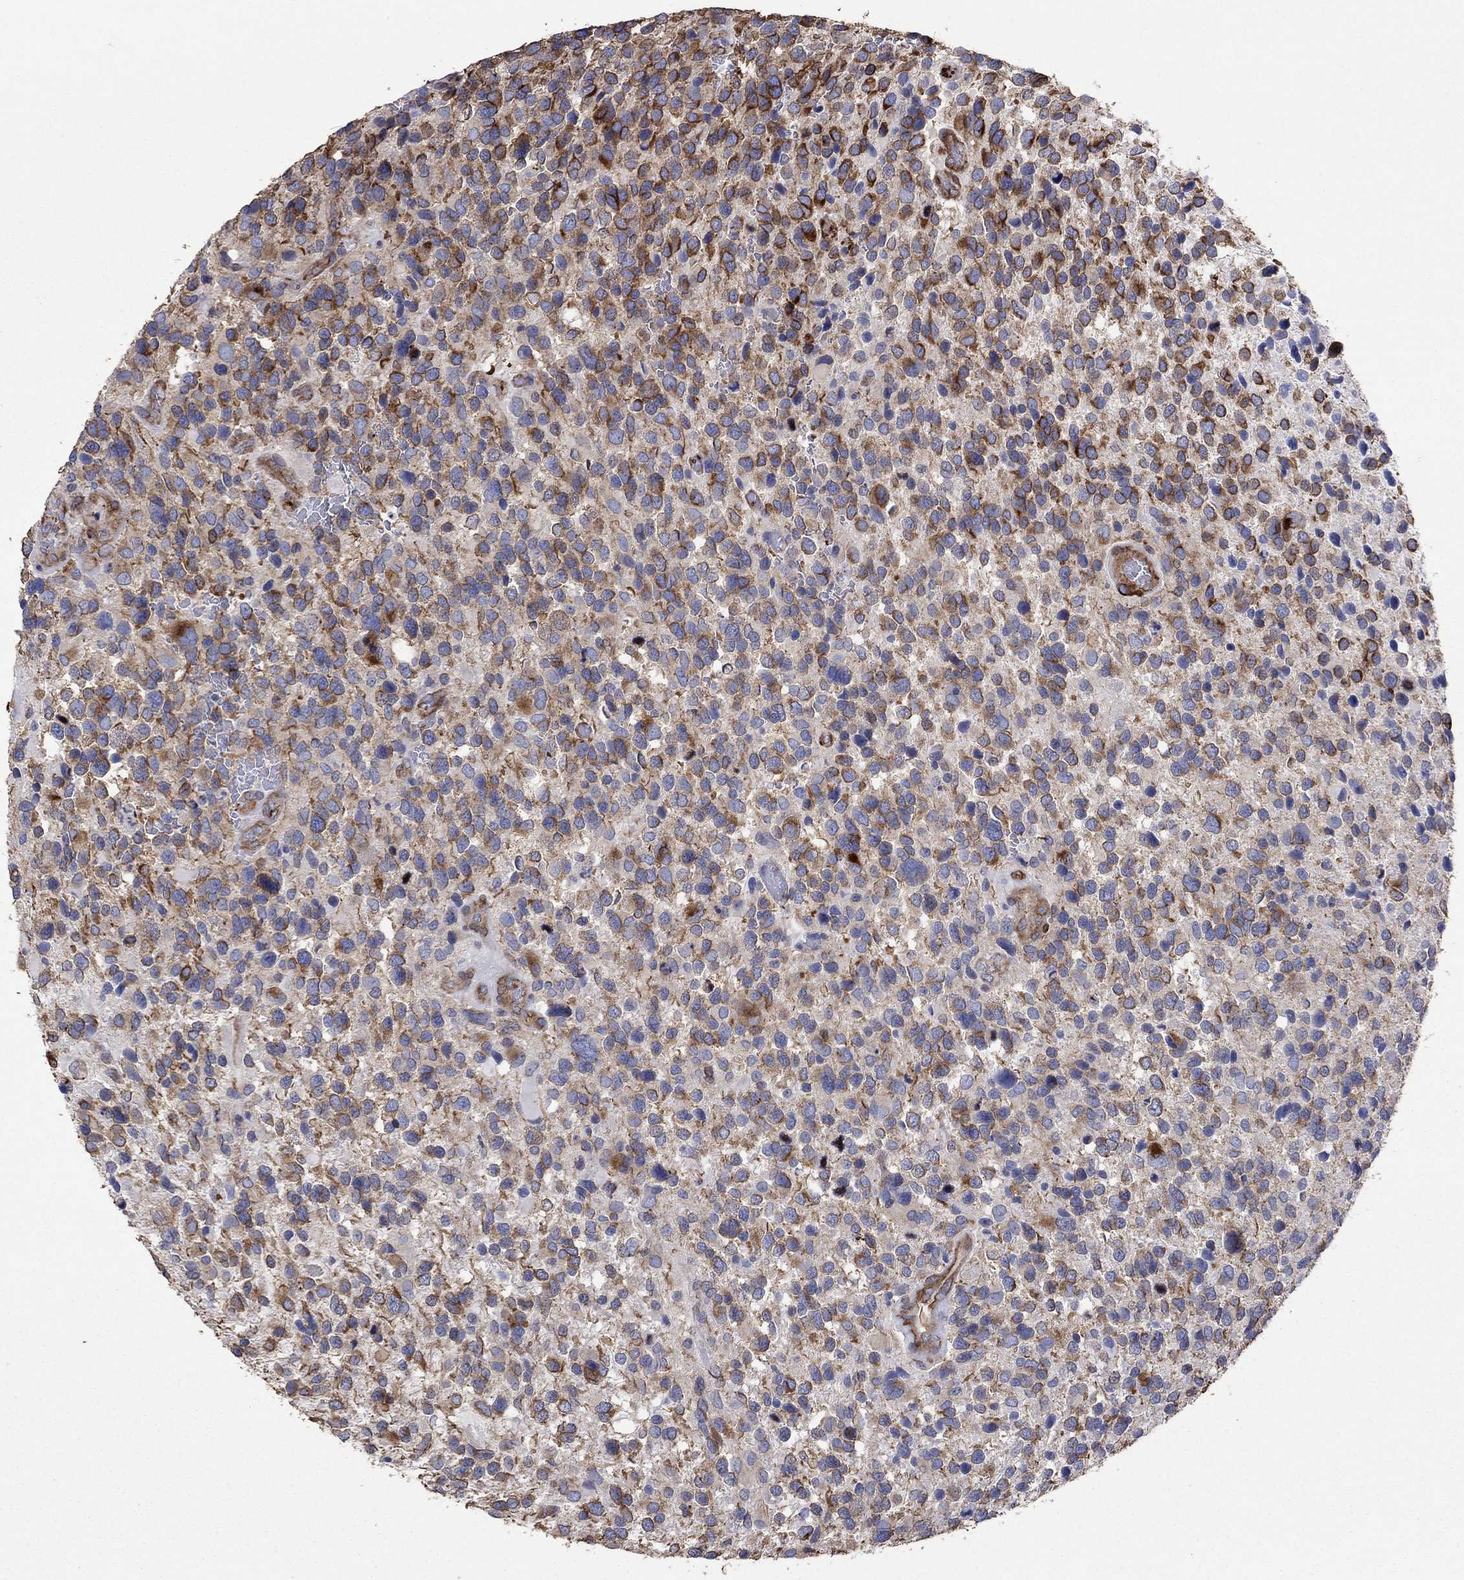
{"staining": {"intensity": "strong", "quantity": "25%-75%", "location": "cytoplasmic/membranous"}, "tissue": "glioma", "cell_type": "Tumor cells", "image_type": "cancer", "snomed": [{"axis": "morphology", "description": "Glioma, malignant, Low grade"}, {"axis": "topography", "description": "Brain"}], "caption": "Protein expression analysis of low-grade glioma (malignant) displays strong cytoplasmic/membranous positivity in about 25%-75% of tumor cells.", "gene": "TPRN", "patient": {"sex": "female", "age": 32}}